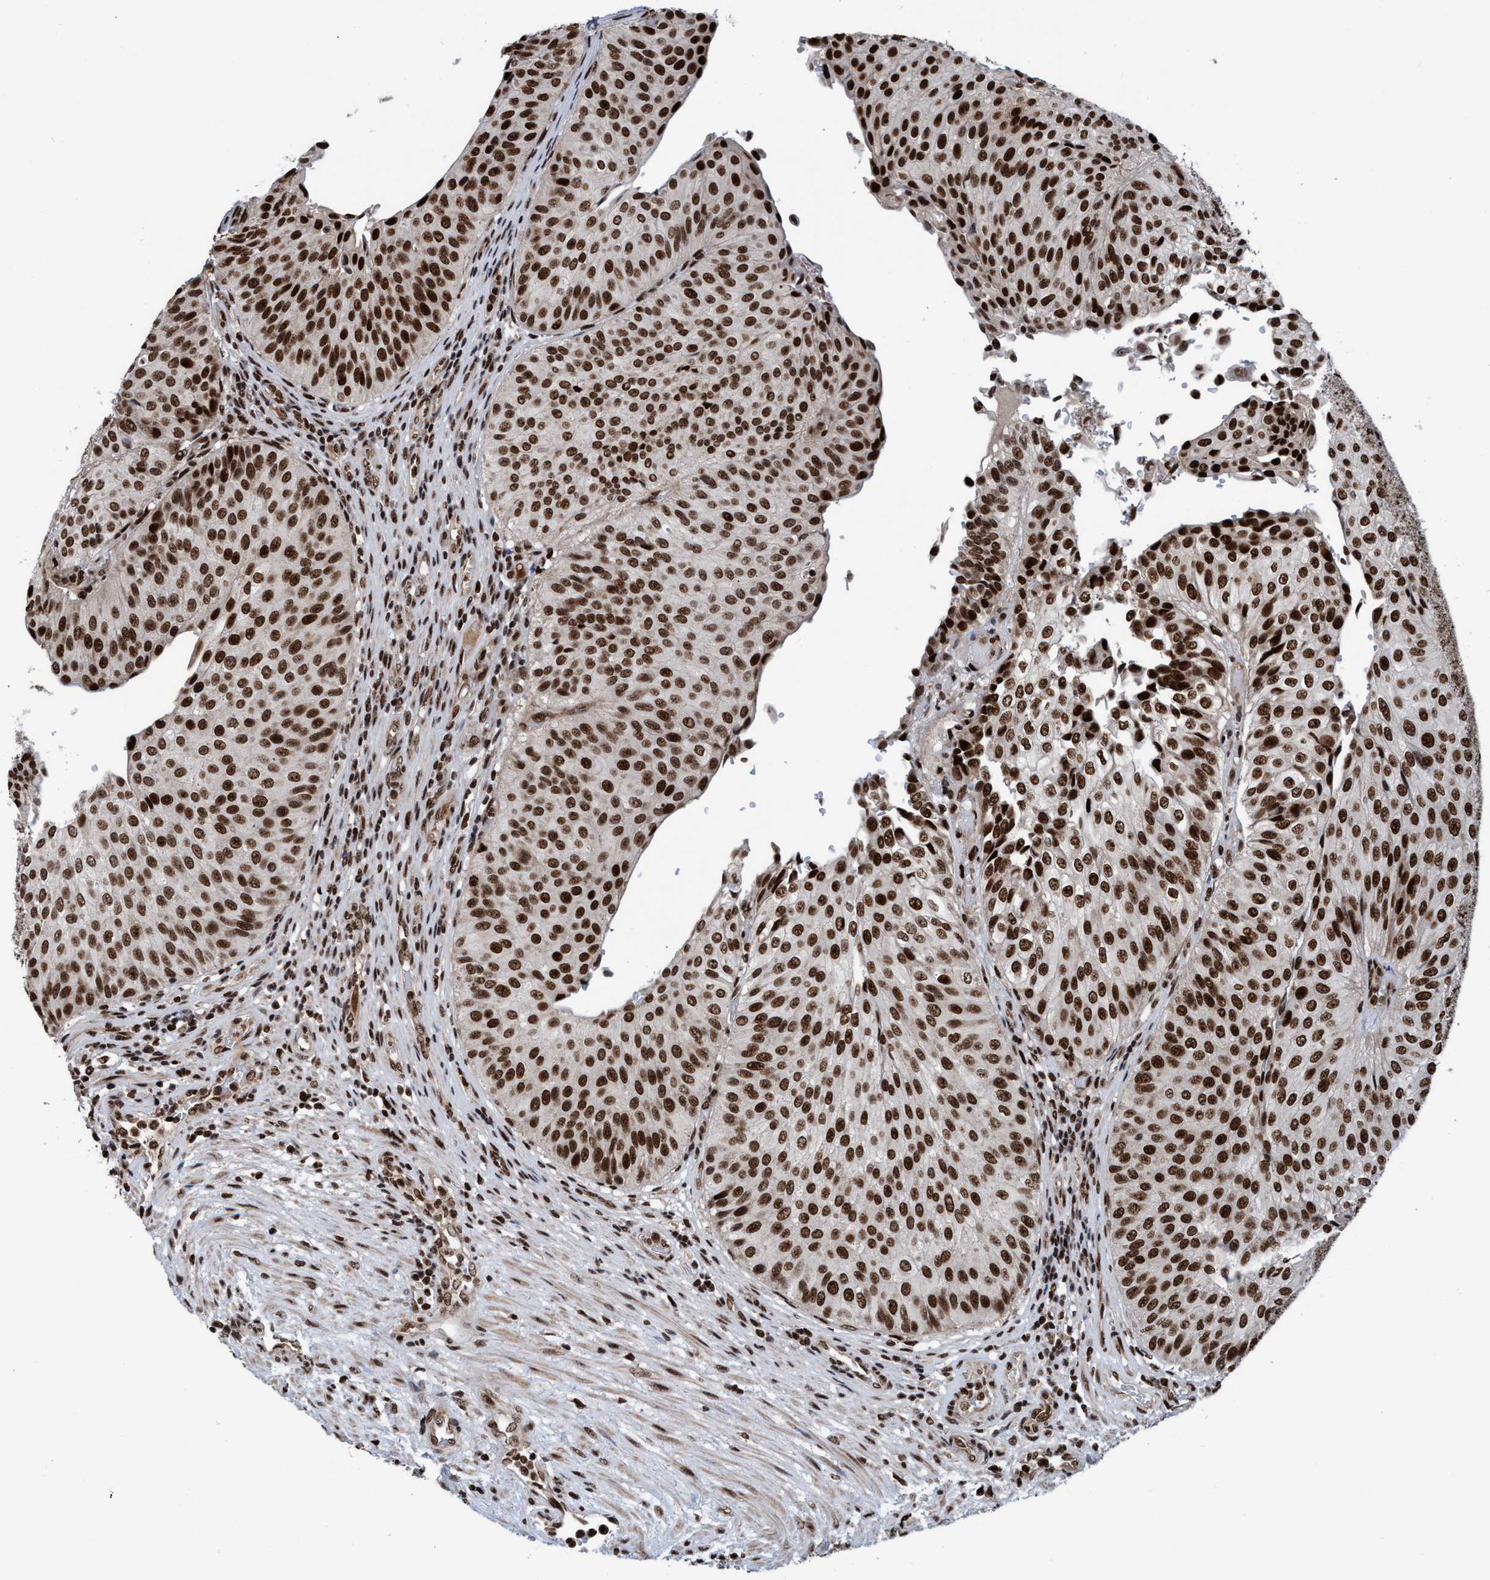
{"staining": {"intensity": "strong", "quantity": ">75%", "location": "nuclear"}, "tissue": "urothelial cancer", "cell_type": "Tumor cells", "image_type": "cancer", "snomed": [{"axis": "morphology", "description": "Urothelial carcinoma, Low grade"}, {"axis": "topography", "description": "Urinary bladder"}], "caption": "Strong nuclear positivity for a protein is identified in approximately >75% of tumor cells of urothelial cancer using IHC.", "gene": "TOPBP1", "patient": {"sex": "male", "age": 67}}